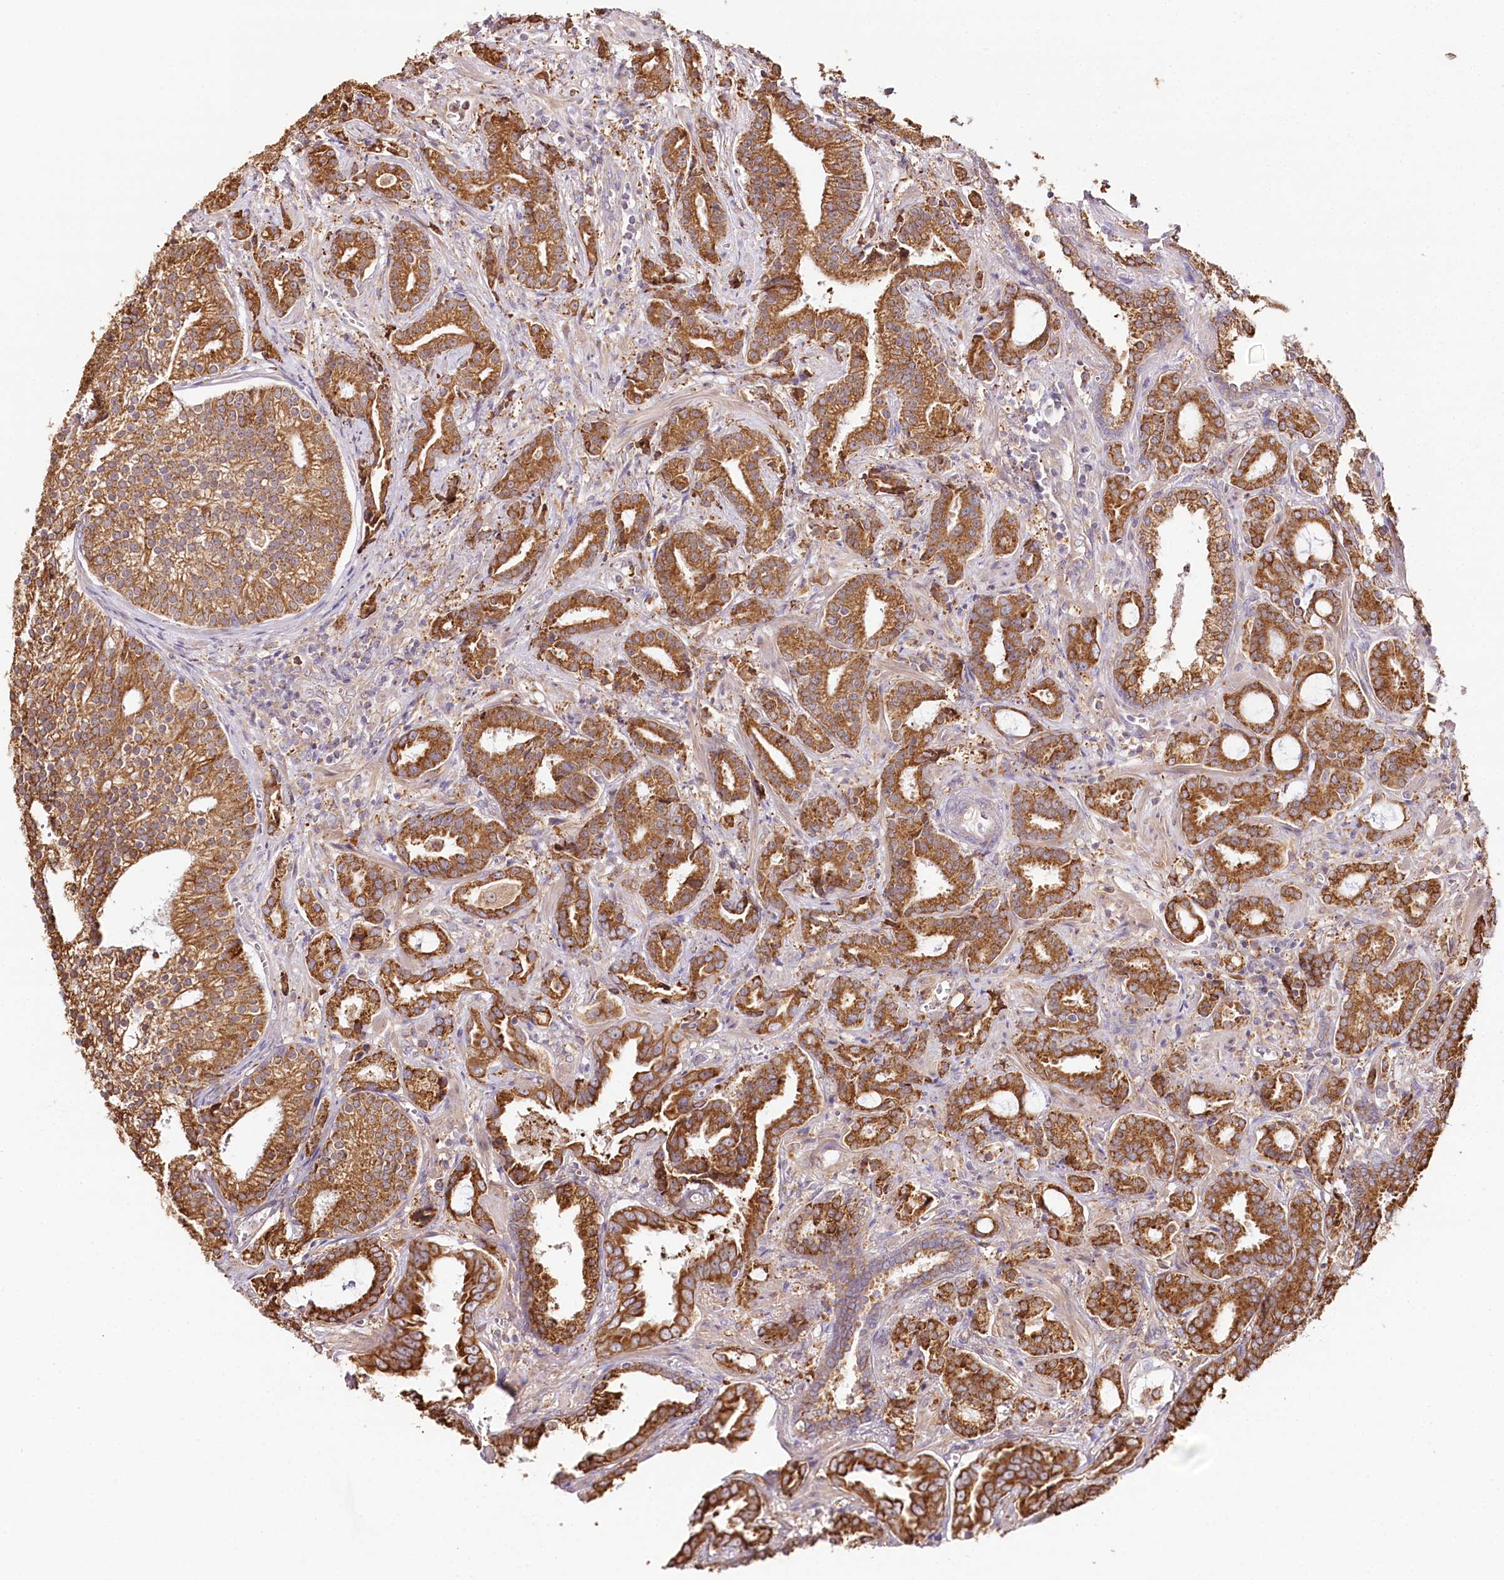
{"staining": {"intensity": "strong", "quantity": ">75%", "location": "cytoplasmic/membranous"}, "tissue": "prostate cancer", "cell_type": "Tumor cells", "image_type": "cancer", "snomed": [{"axis": "morphology", "description": "Adenocarcinoma, High grade"}, {"axis": "topography", "description": "Prostate and seminal vesicle, NOS"}], "caption": "Protein positivity by immunohistochemistry shows strong cytoplasmic/membranous expression in about >75% of tumor cells in prostate high-grade adenocarcinoma.", "gene": "VEGFA", "patient": {"sex": "male", "age": 67}}